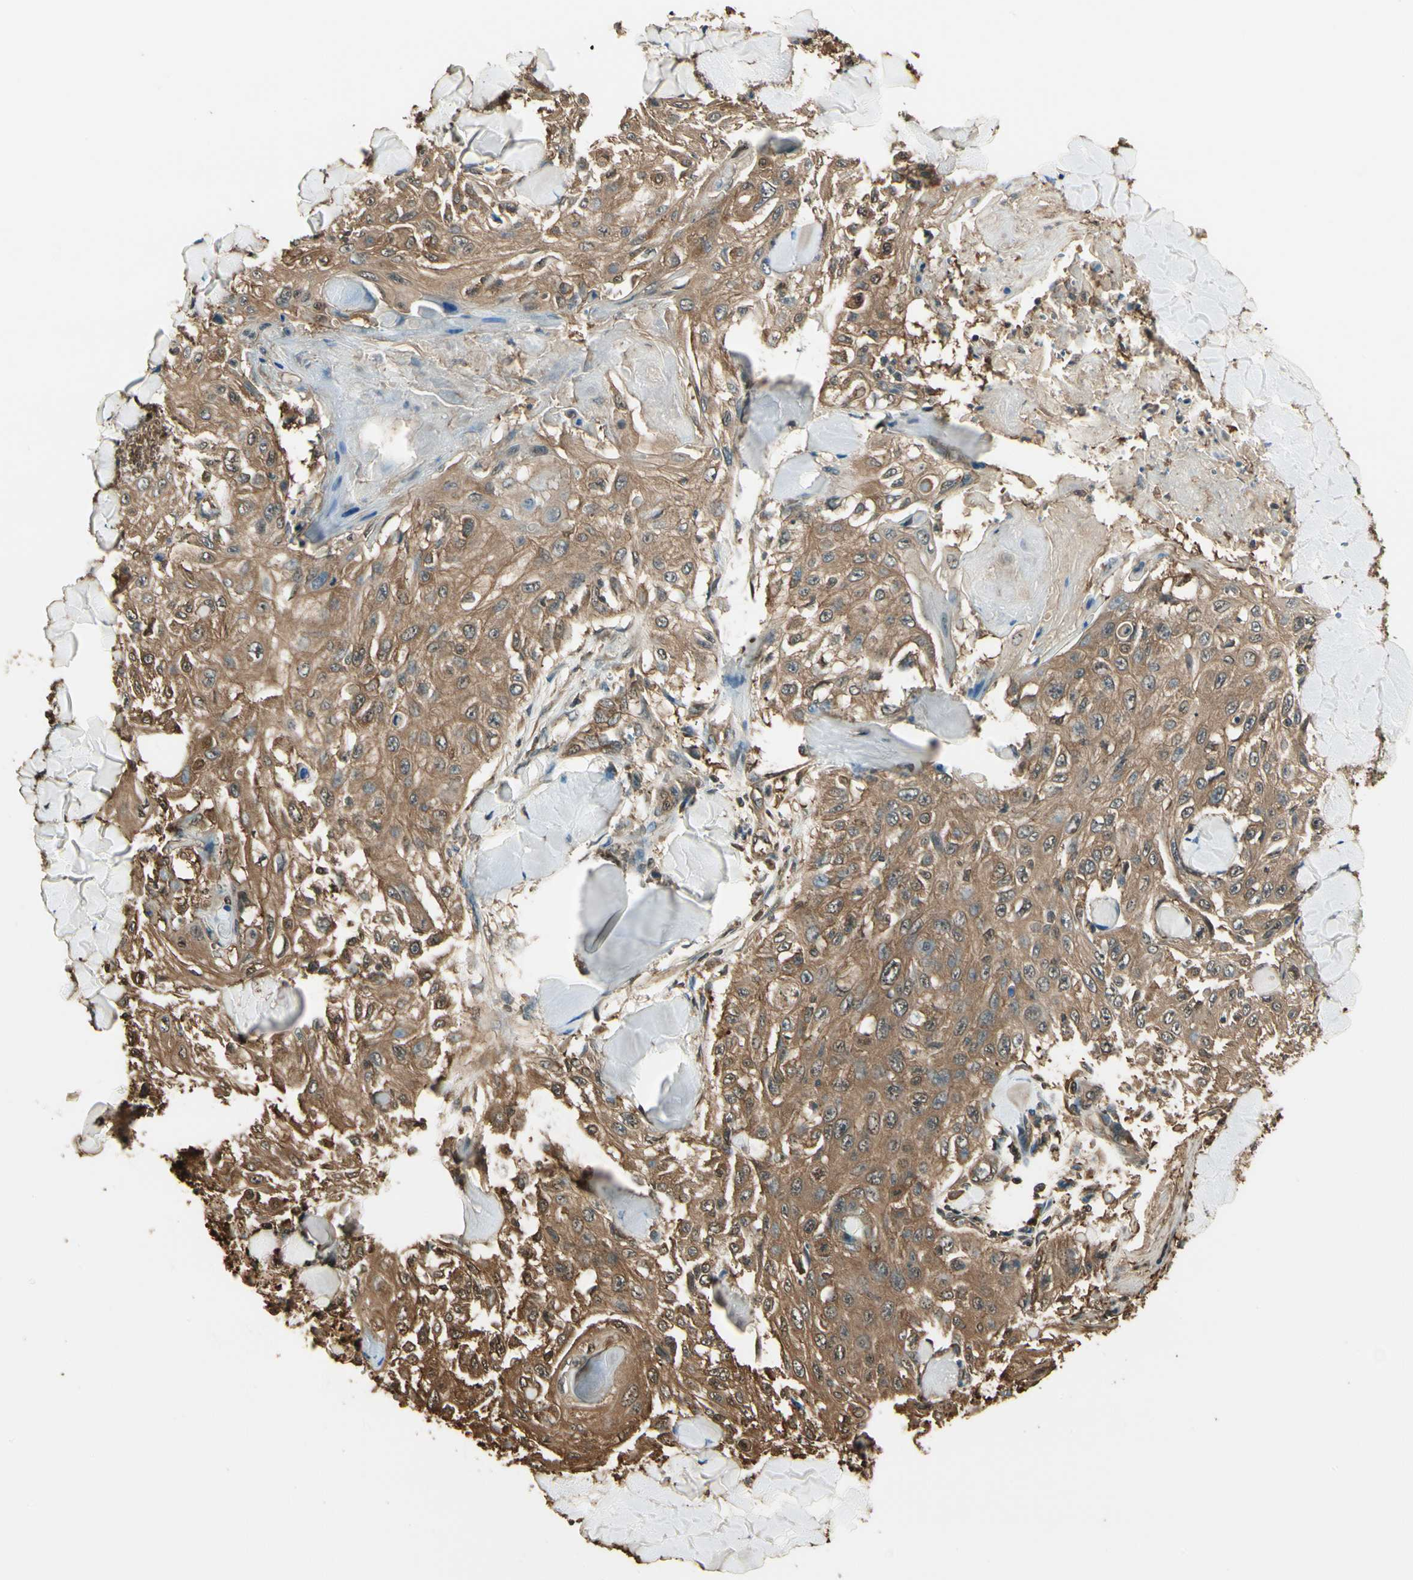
{"staining": {"intensity": "moderate", "quantity": ">75%", "location": "cytoplasmic/membranous"}, "tissue": "skin cancer", "cell_type": "Tumor cells", "image_type": "cancer", "snomed": [{"axis": "morphology", "description": "Squamous cell carcinoma, NOS"}, {"axis": "topography", "description": "Skin"}], "caption": "A photomicrograph showing moderate cytoplasmic/membranous positivity in approximately >75% of tumor cells in skin cancer, as visualized by brown immunohistochemical staining.", "gene": "YWHAE", "patient": {"sex": "male", "age": 86}}